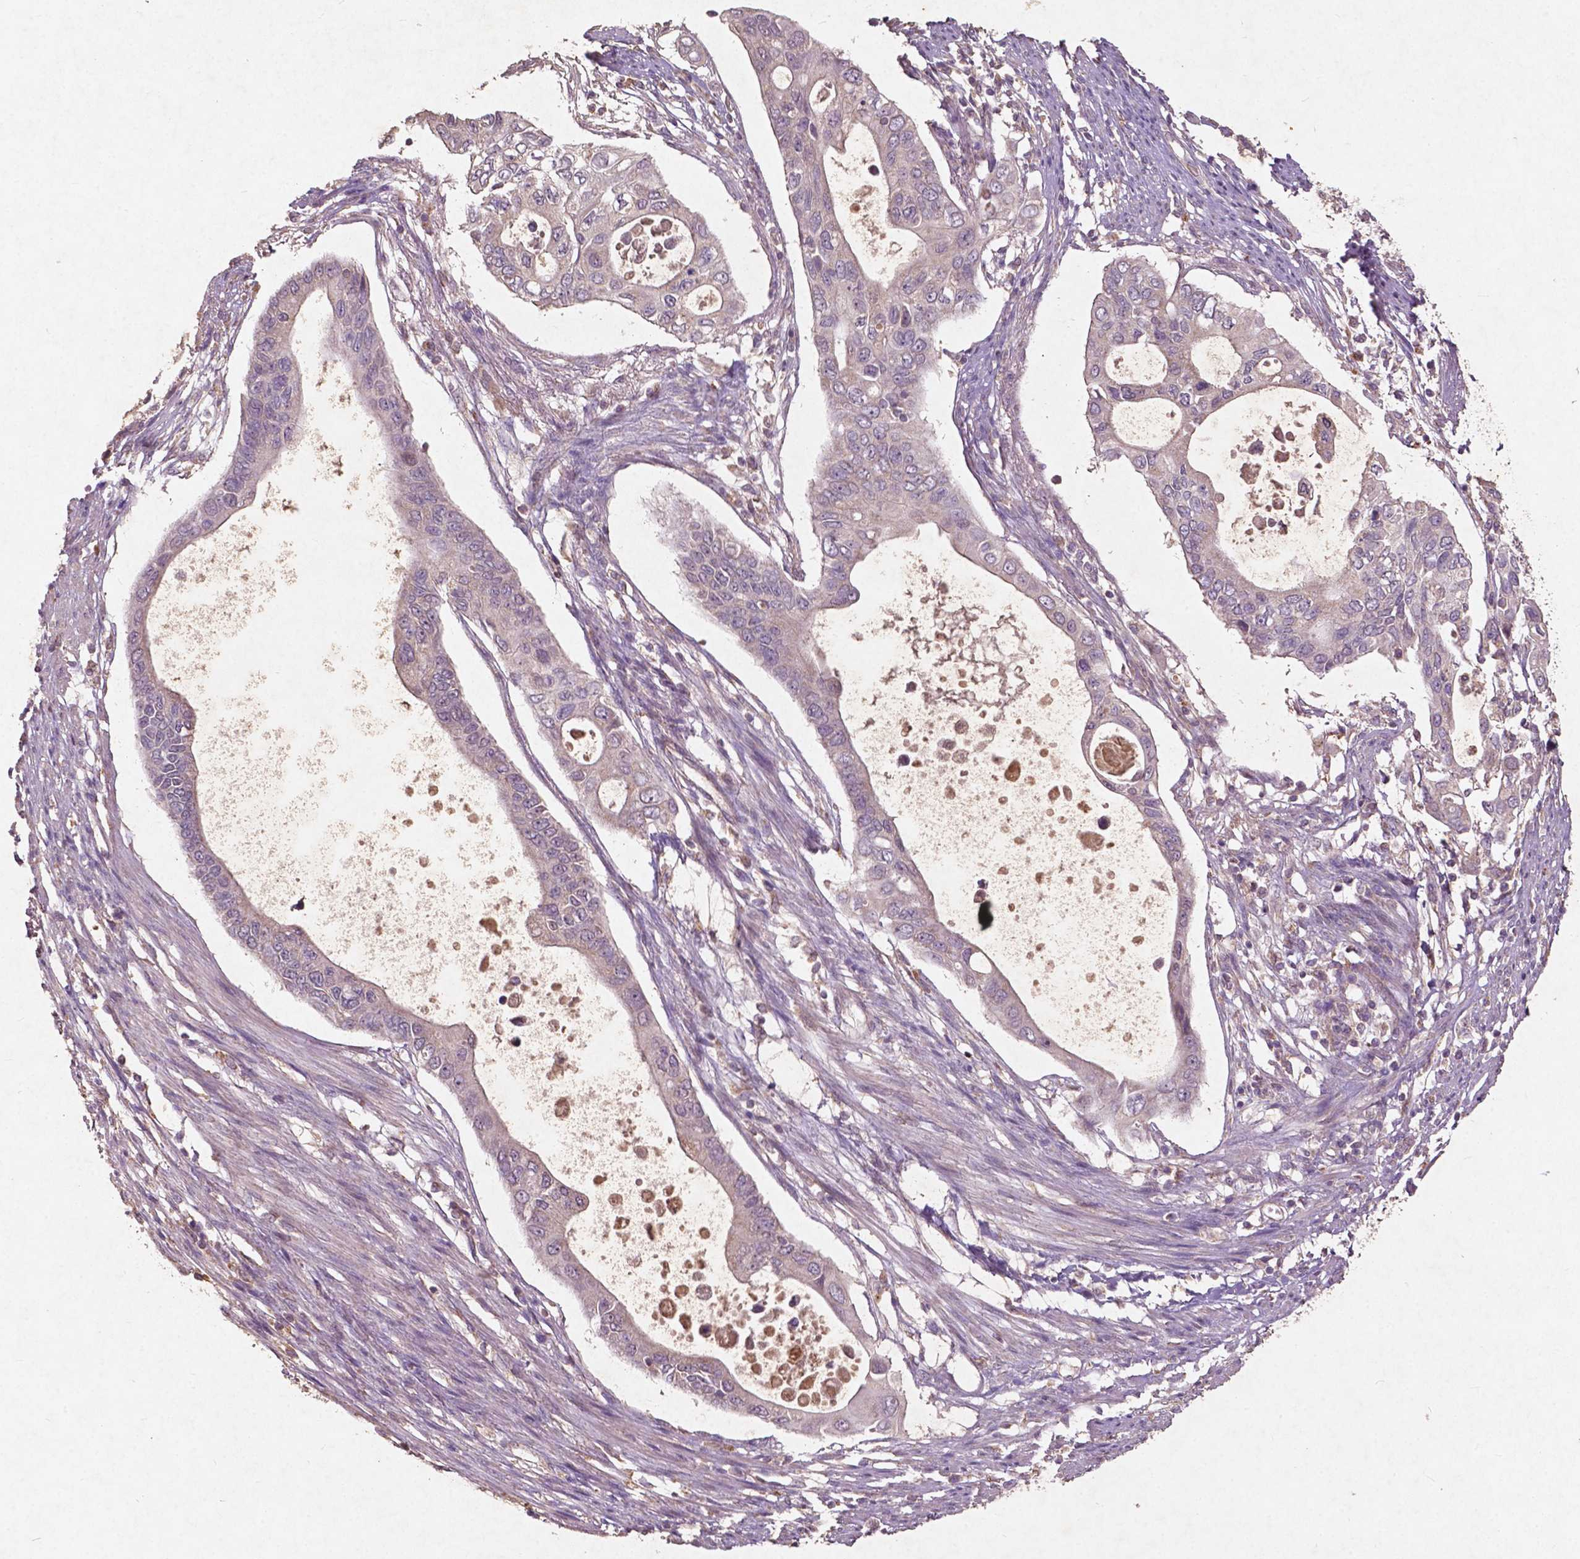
{"staining": {"intensity": "weak", "quantity": "<25%", "location": "cytoplasmic/membranous"}, "tissue": "pancreatic cancer", "cell_type": "Tumor cells", "image_type": "cancer", "snomed": [{"axis": "morphology", "description": "Adenocarcinoma, NOS"}, {"axis": "topography", "description": "Pancreas"}], "caption": "This micrograph is of pancreatic adenocarcinoma stained with immunohistochemistry to label a protein in brown with the nuclei are counter-stained blue. There is no expression in tumor cells.", "gene": "ST6GALNAC5", "patient": {"sex": "female", "age": 63}}